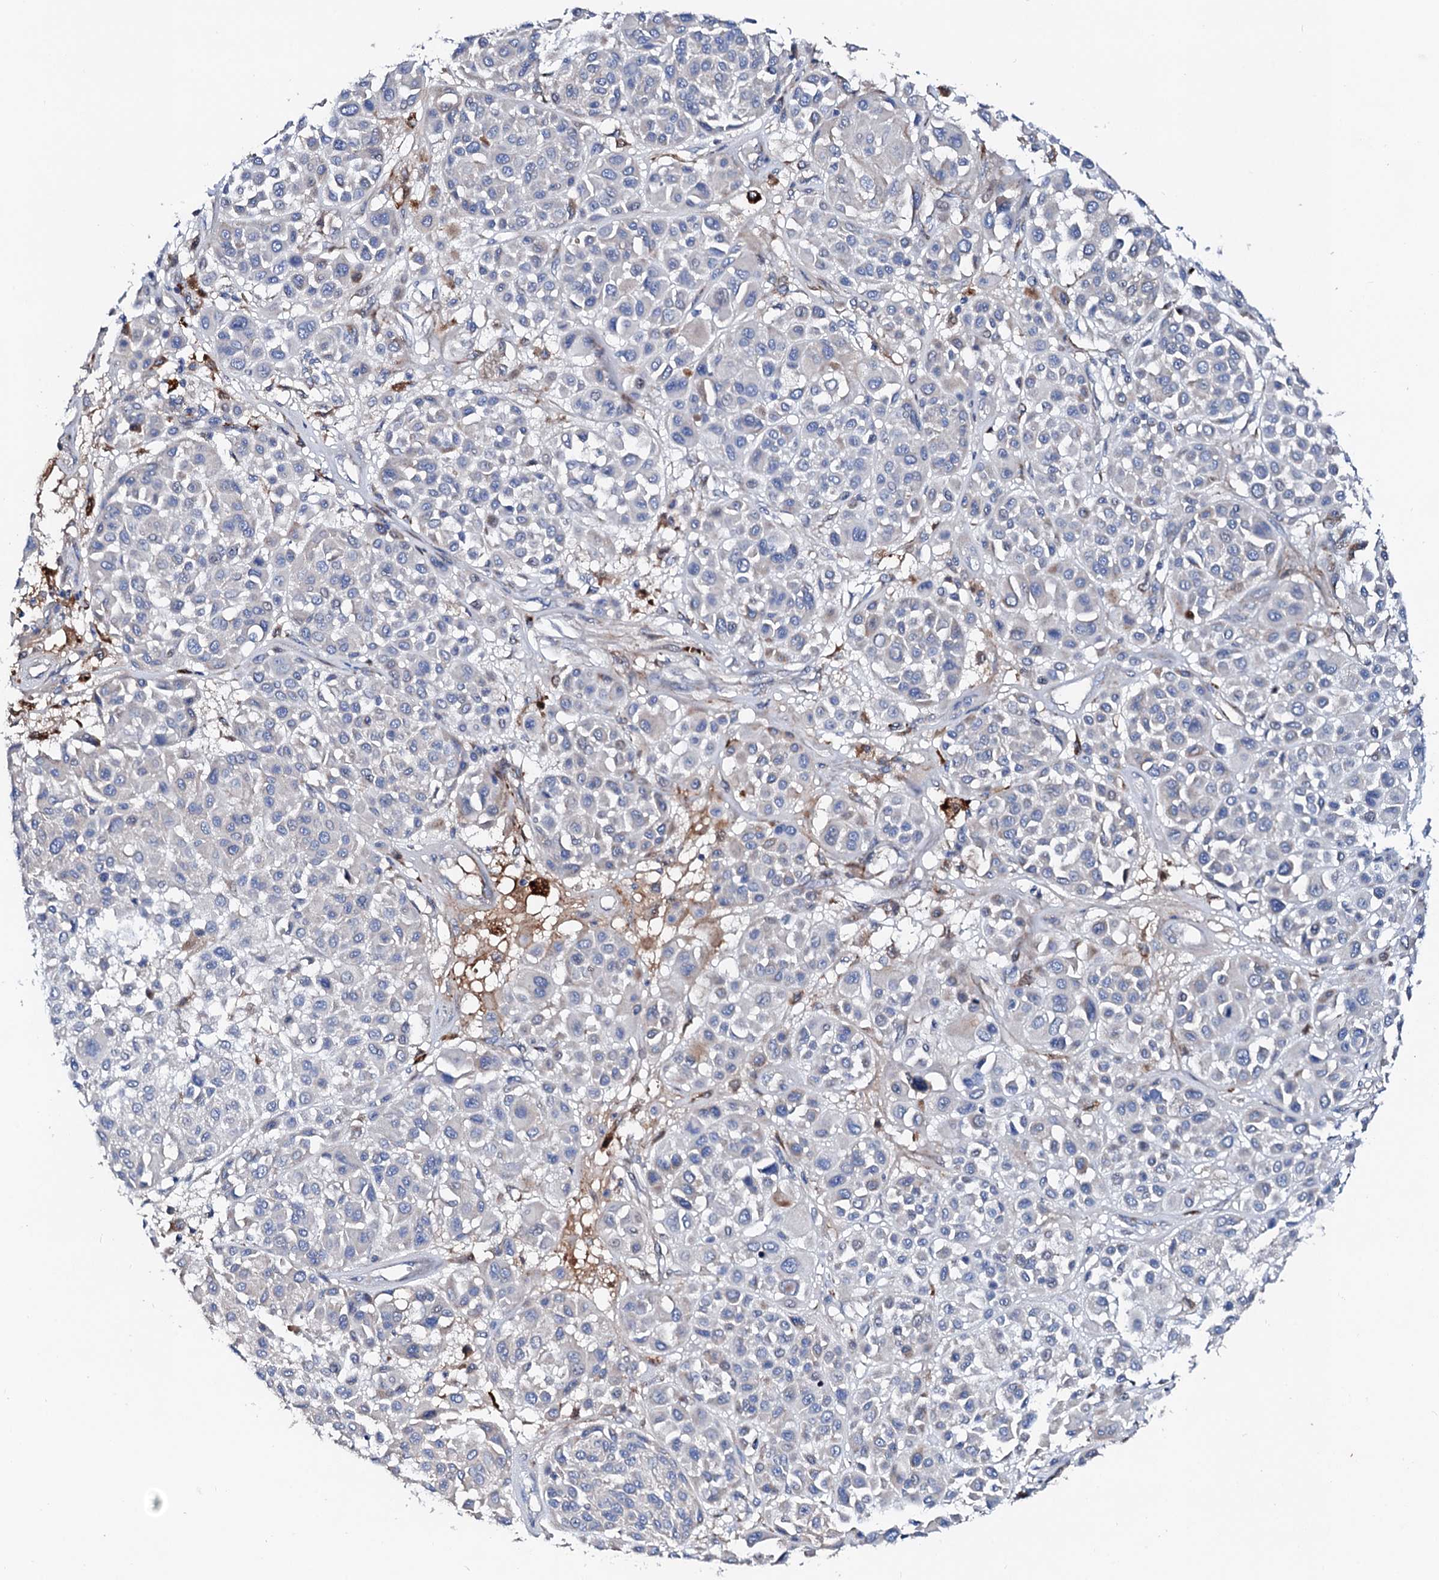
{"staining": {"intensity": "moderate", "quantity": "<25%", "location": "cytoplasmic/membranous"}, "tissue": "melanoma", "cell_type": "Tumor cells", "image_type": "cancer", "snomed": [{"axis": "morphology", "description": "Malignant melanoma, Metastatic site"}, {"axis": "topography", "description": "Soft tissue"}], "caption": "High-magnification brightfield microscopy of malignant melanoma (metastatic site) stained with DAB (3,3'-diaminobenzidine) (brown) and counterstained with hematoxylin (blue). tumor cells exhibit moderate cytoplasmic/membranous staining is seen in about<25% of cells.", "gene": "SLC10A7", "patient": {"sex": "male", "age": 41}}